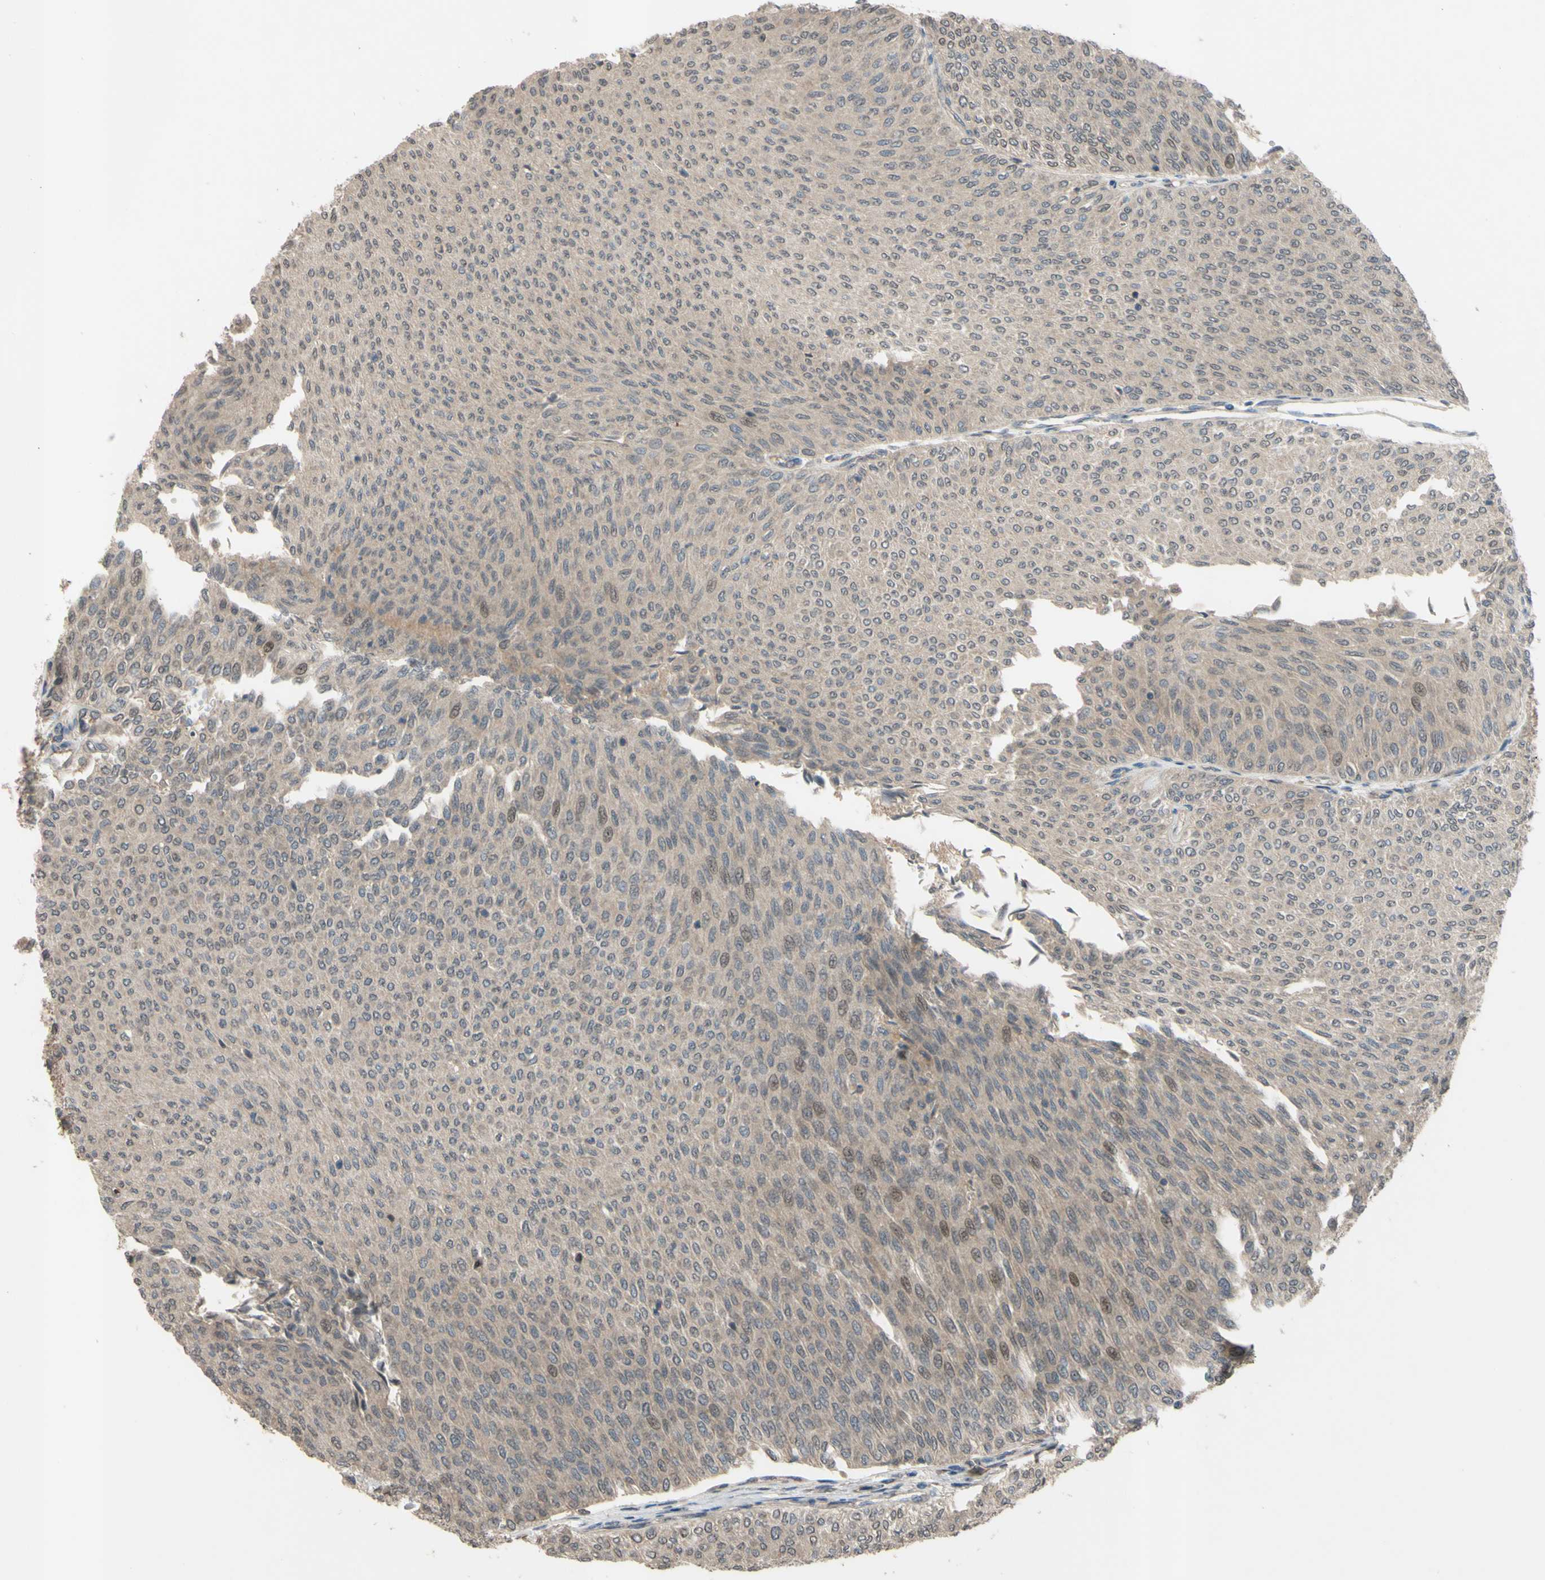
{"staining": {"intensity": "weak", "quantity": ">75%", "location": "cytoplasmic/membranous,nuclear"}, "tissue": "urothelial cancer", "cell_type": "Tumor cells", "image_type": "cancer", "snomed": [{"axis": "morphology", "description": "Urothelial carcinoma, Low grade"}, {"axis": "topography", "description": "Urinary bladder"}], "caption": "The micrograph shows a brown stain indicating the presence of a protein in the cytoplasmic/membranous and nuclear of tumor cells in low-grade urothelial carcinoma.", "gene": "SHROOM4", "patient": {"sex": "male", "age": 78}}